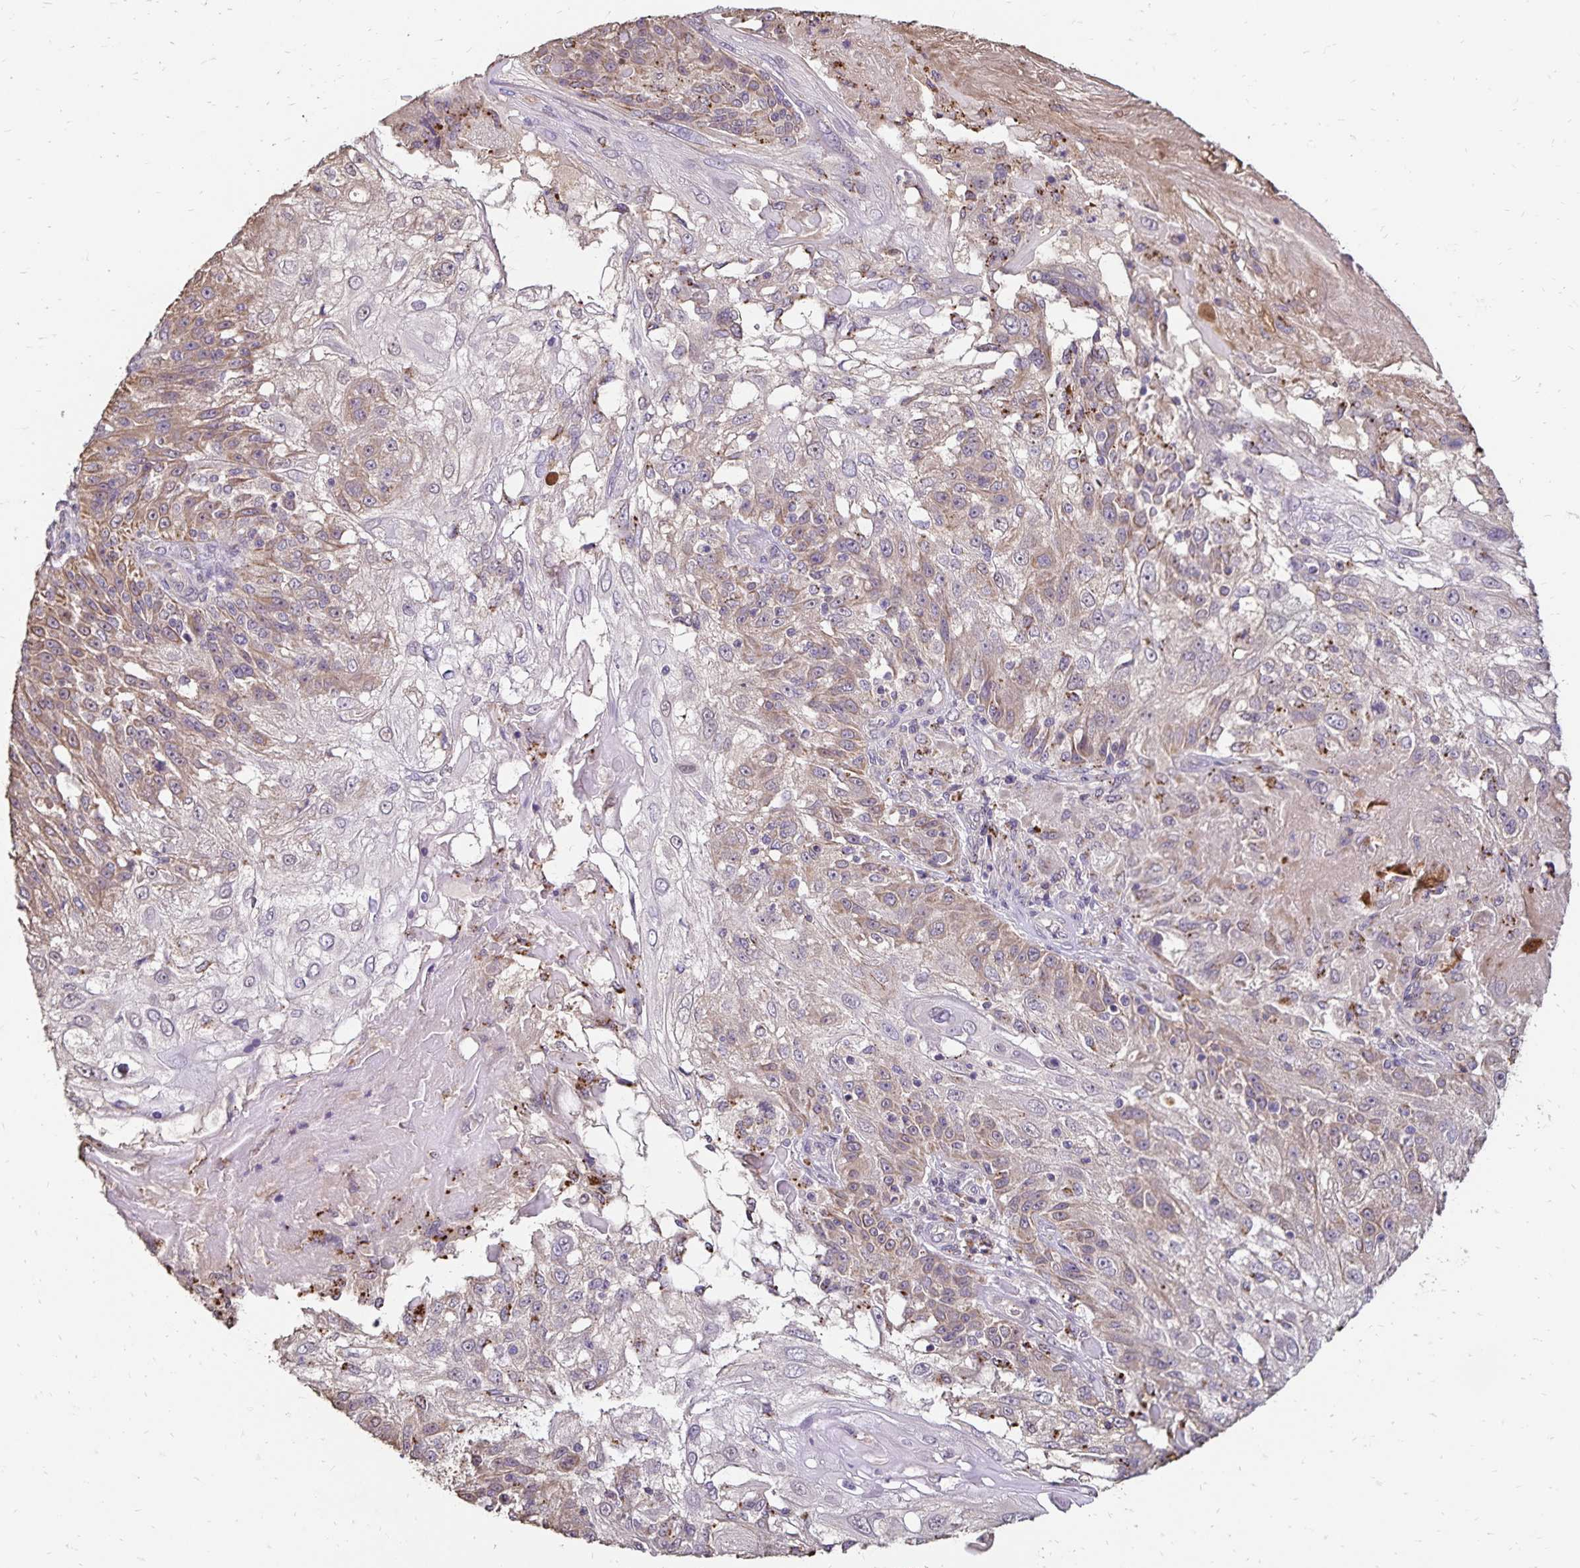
{"staining": {"intensity": "weak", "quantity": "25%-75%", "location": "cytoplasmic/membranous"}, "tissue": "skin cancer", "cell_type": "Tumor cells", "image_type": "cancer", "snomed": [{"axis": "morphology", "description": "Normal tissue, NOS"}, {"axis": "morphology", "description": "Squamous cell carcinoma, NOS"}, {"axis": "topography", "description": "Skin"}], "caption": "Weak cytoplasmic/membranous expression is identified in about 25%-75% of tumor cells in skin cancer (squamous cell carcinoma).", "gene": "EMC10", "patient": {"sex": "female", "age": 83}}